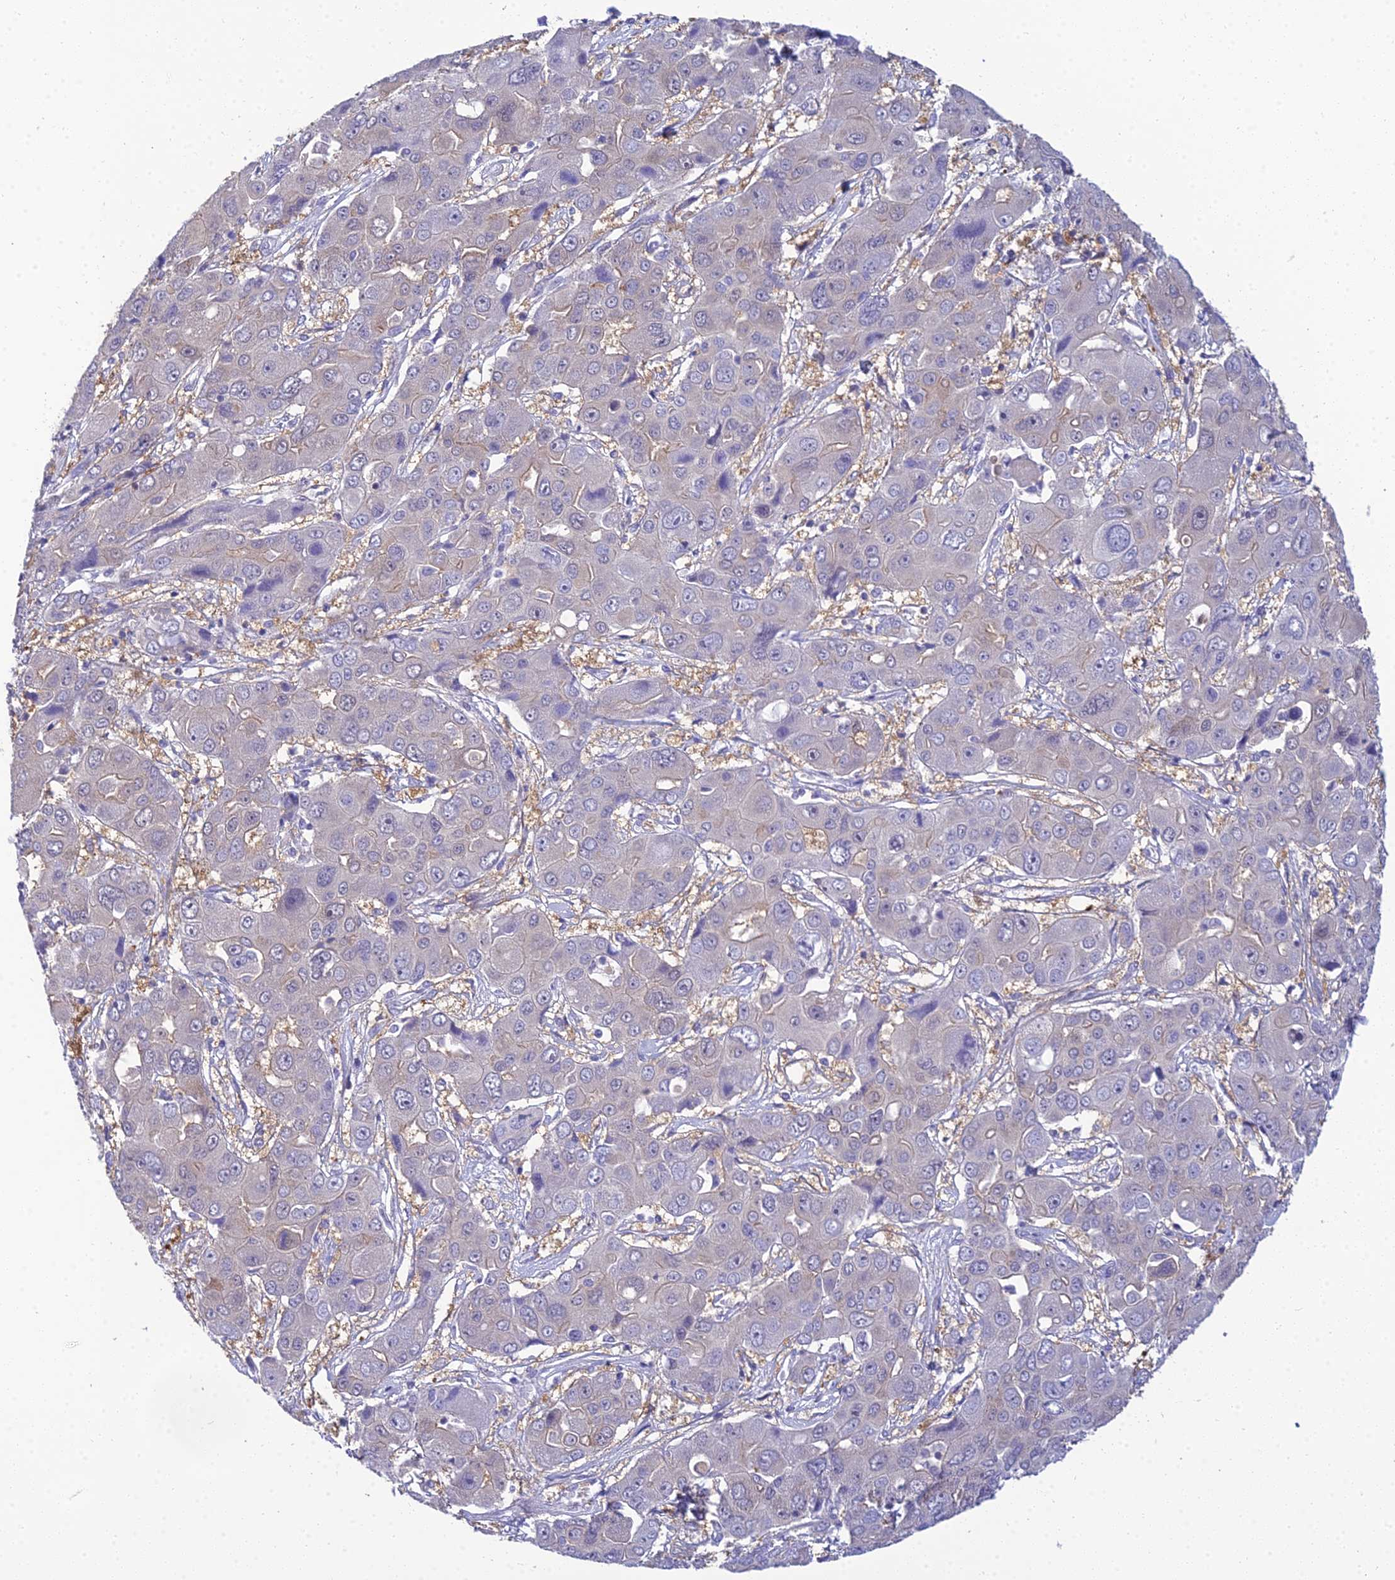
{"staining": {"intensity": "negative", "quantity": "none", "location": "none"}, "tissue": "liver cancer", "cell_type": "Tumor cells", "image_type": "cancer", "snomed": [{"axis": "morphology", "description": "Cholangiocarcinoma"}, {"axis": "topography", "description": "Liver"}], "caption": "Liver cancer (cholangiocarcinoma) was stained to show a protein in brown. There is no significant expression in tumor cells.", "gene": "ZMIZ1", "patient": {"sex": "male", "age": 67}}